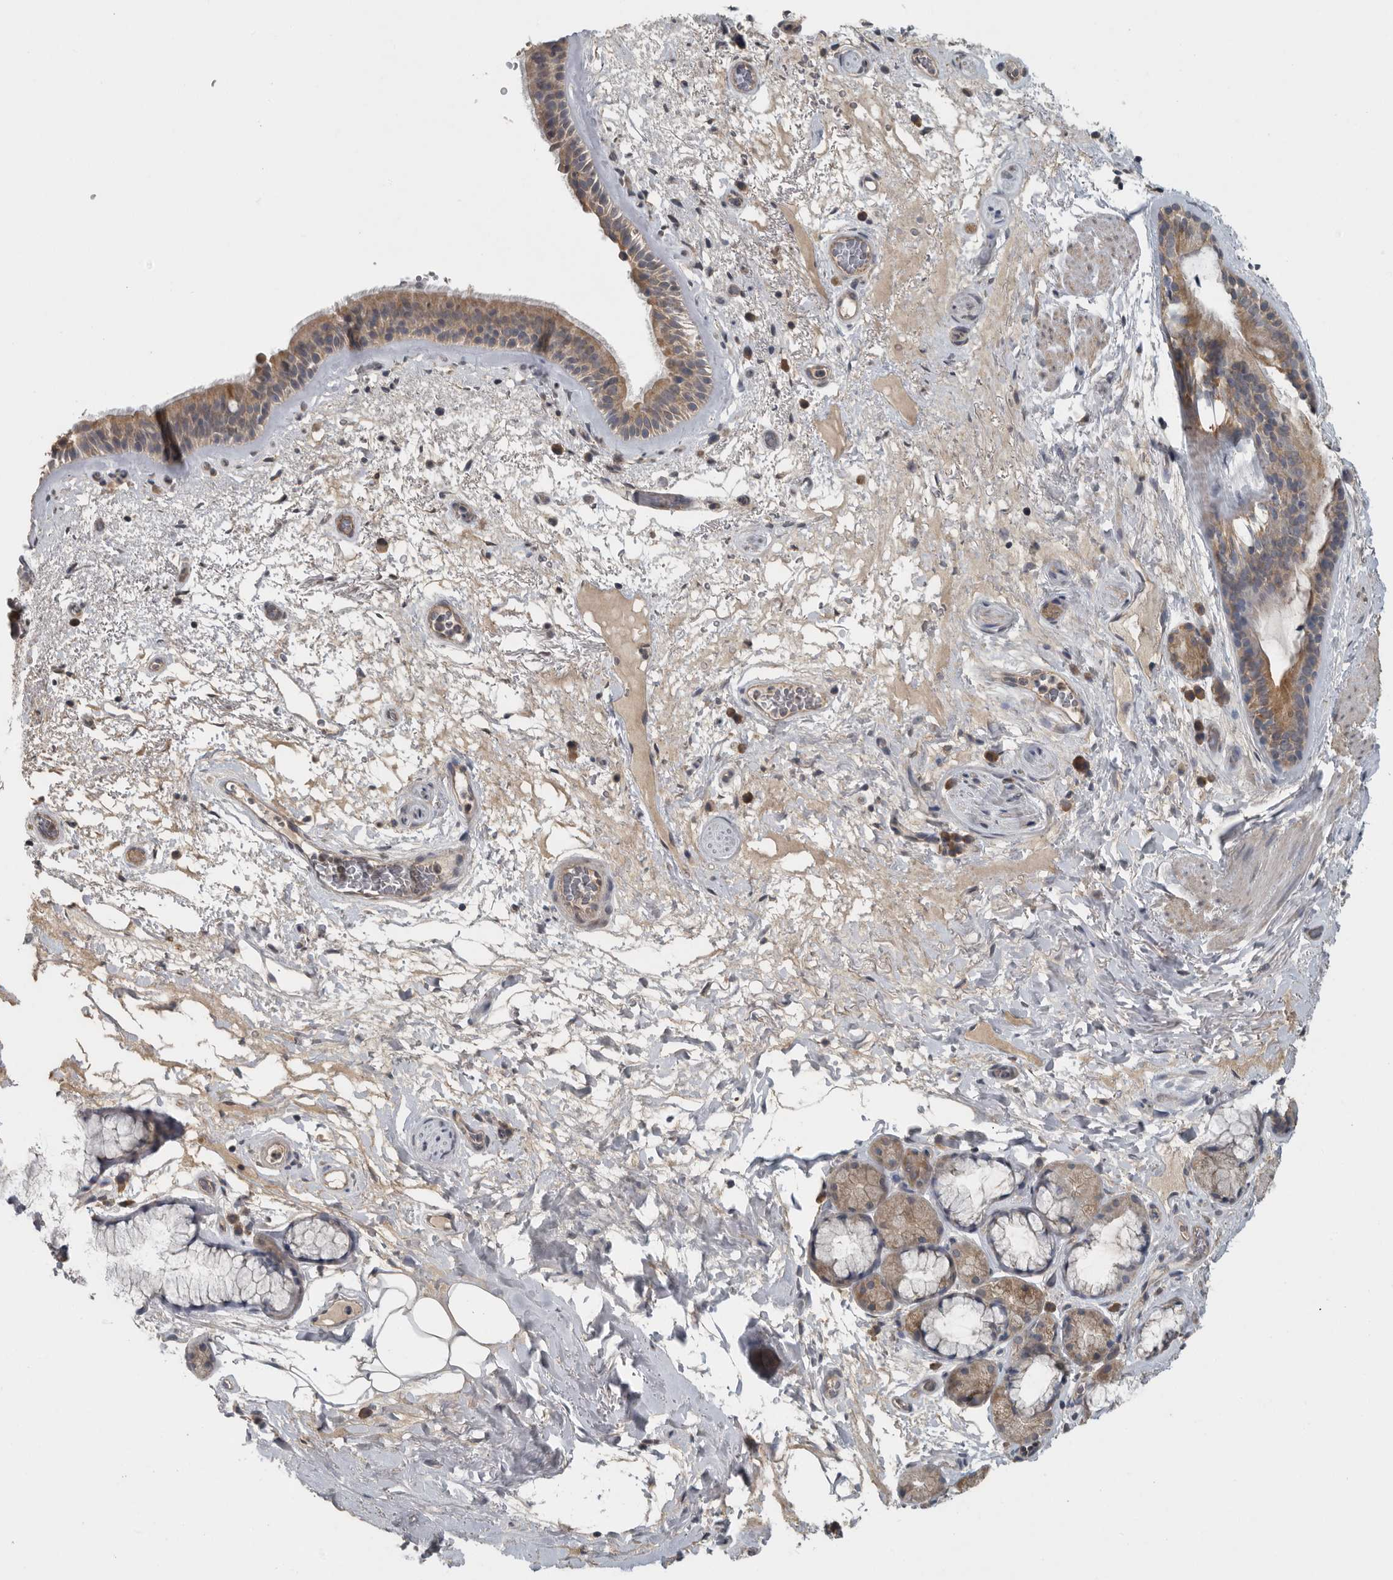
{"staining": {"intensity": "weak", "quantity": ">75%", "location": "cytoplasmic/membranous"}, "tissue": "bronchus", "cell_type": "Respiratory epithelial cells", "image_type": "normal", "snomed": [{"axis": "morphology", "description": "Normal tissue, NOS"}, {"axis": "topography", "description": "Cartilage tissue"}], "caption": "Immunohistochemical staining of unremarkable human bronchus shows >75% levels of weak cytoplasmic/membranous protein staining in about >75% of respiratory epithelial cells. The staining was performed using DAB, with brown indicating positive protein expression. Nuclei are stained blue with hematoxylin.", "gene": "AFAP1", "patient": {"sex": "female", "age": 63}}